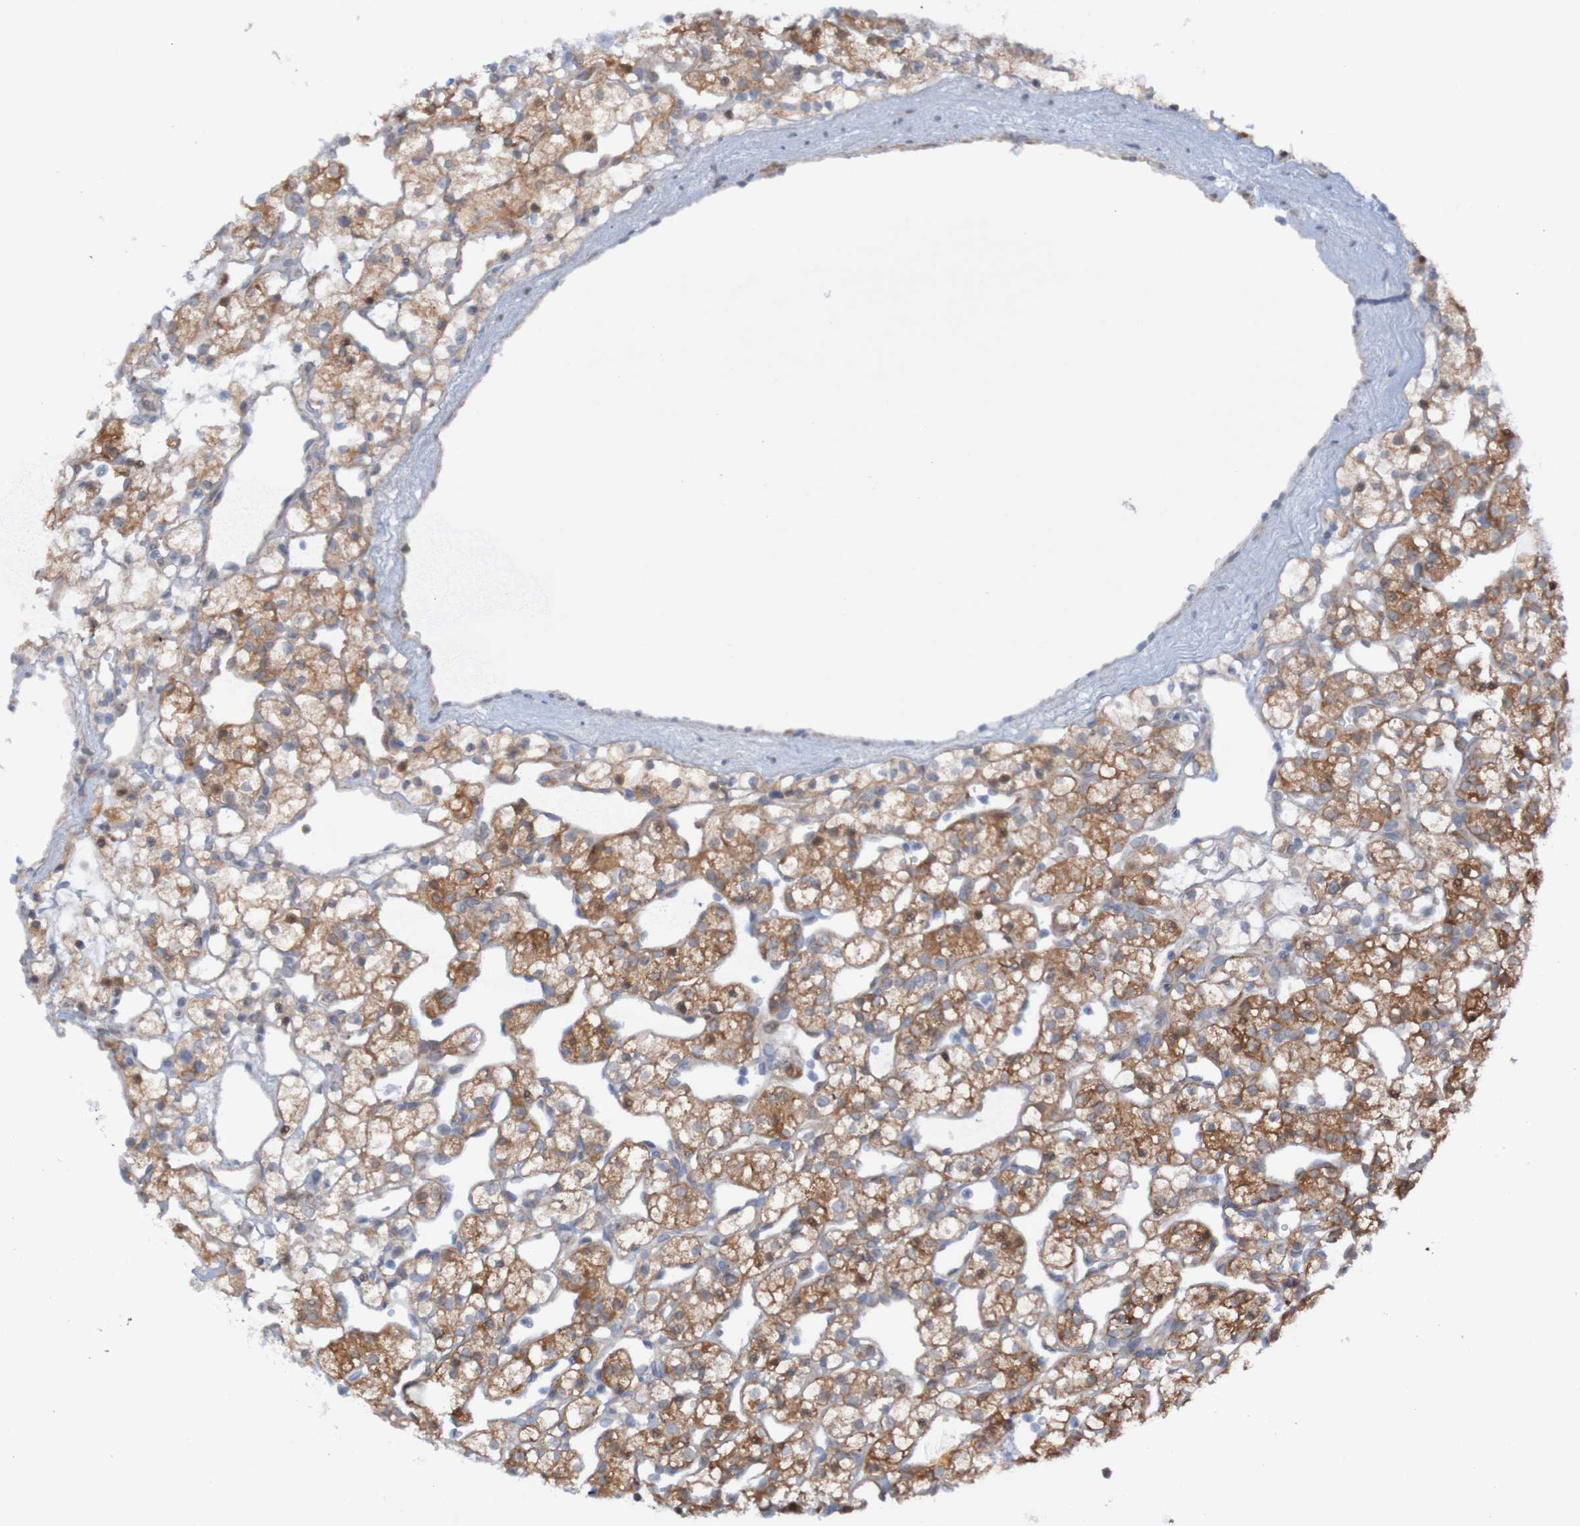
{"staining": {"intensity": "strong", "quantity": ">75%", "location": "cytoplasmic/membranous"}, "tissue": "renal cancer", "cell_type": "Tumor cells", "image_type": "cancer", "snomed": [{"axis": "morphology", "description": "Adenocarcinoma, NOS"}, {"axis": "topography", "description": "Kidney"}], "caption": "This micrograph reveals IHC staining of adenocarcinoma (renal), with high strong cytoplasmic/membranous expression in approximately >75% of tumor cells.", "gene": "ANGPT4", "patient": {"sex": "female", "age": 60}}